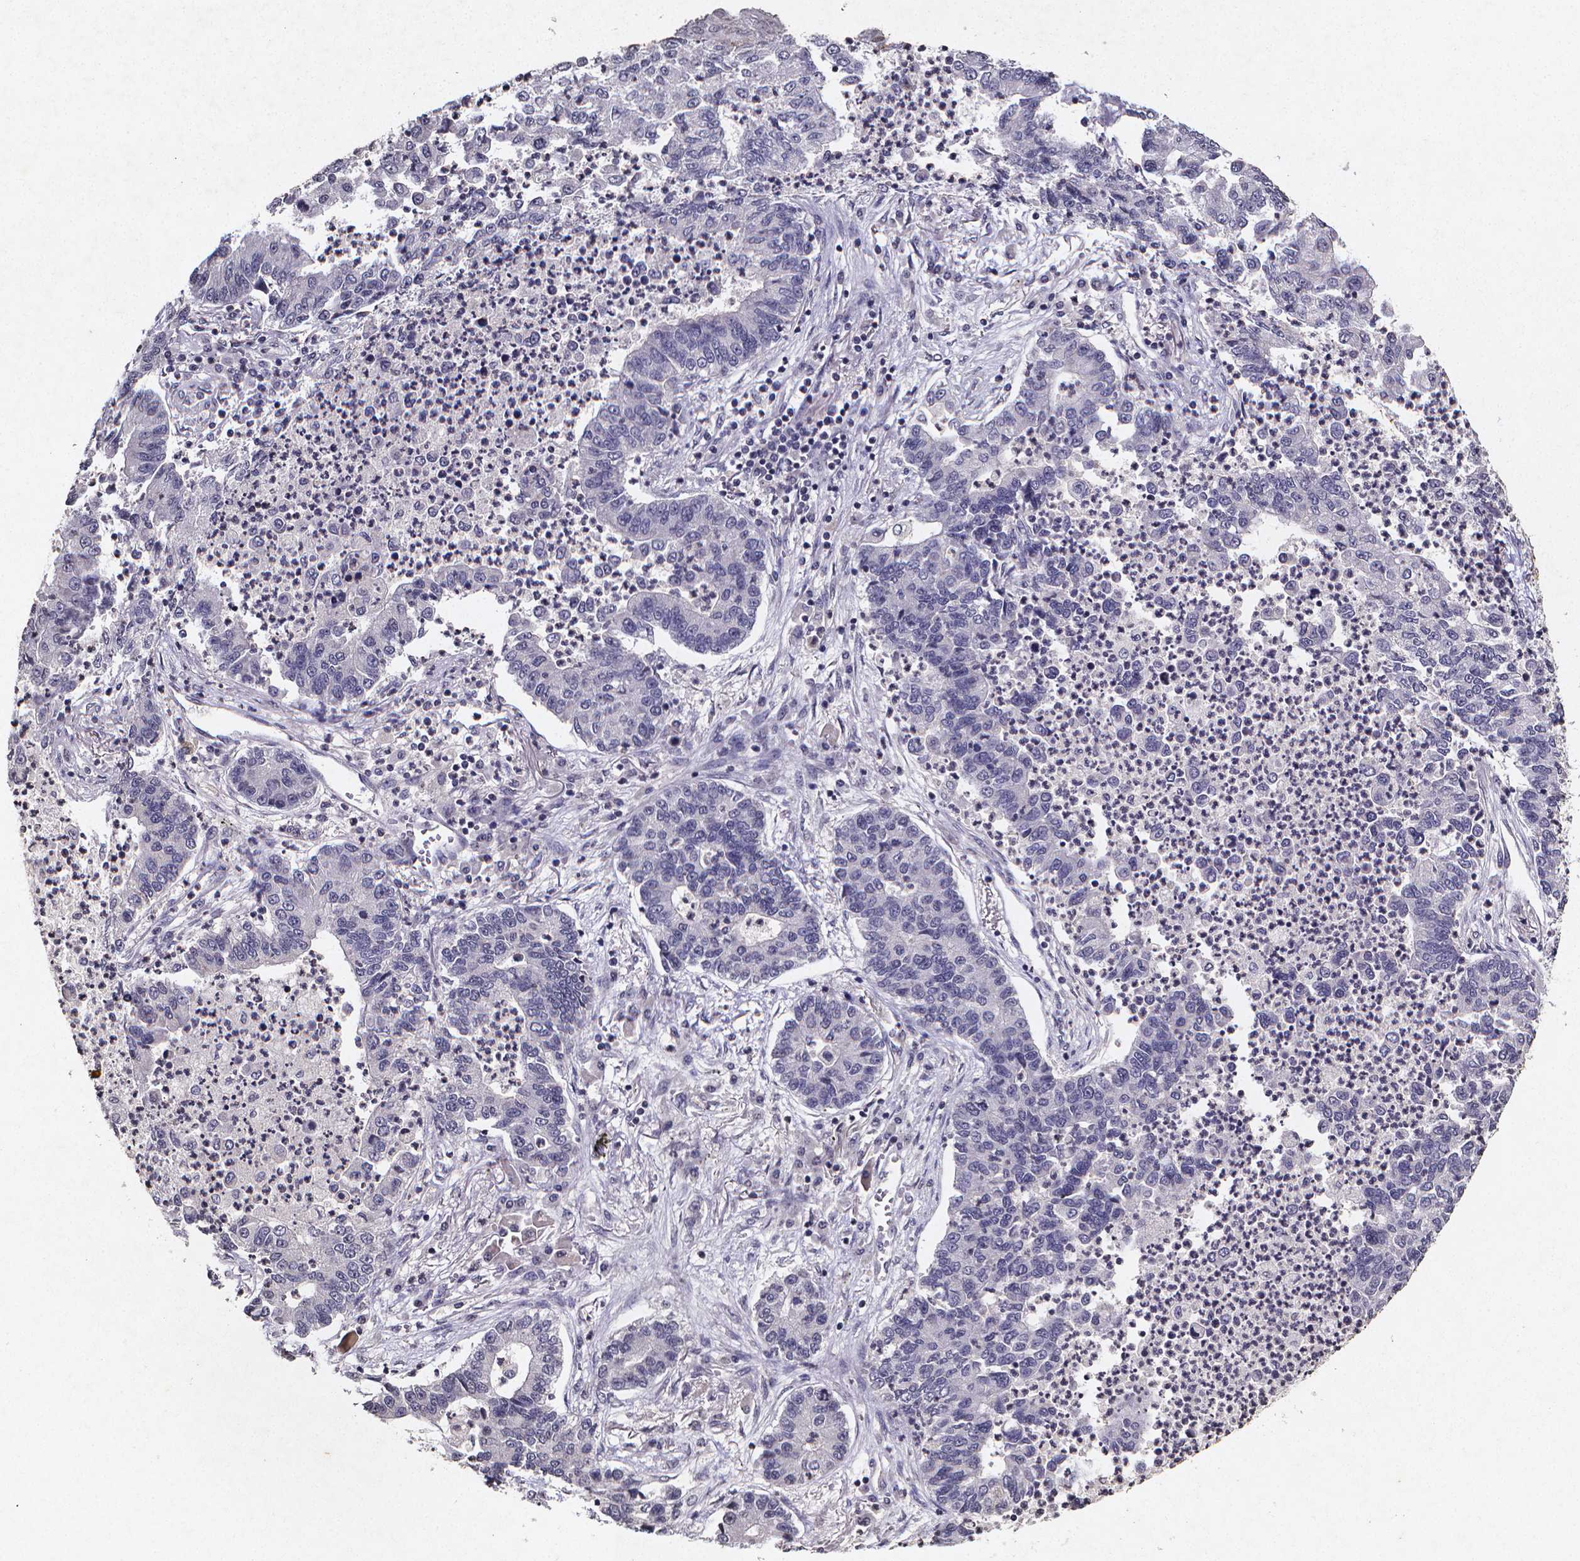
{"staining": {"intensity": "negative", "quantity": "none", "location": "none"}, "tissue": "lung cancer", "cell_type": "Tumor cells", "image_type": "cancer", "snomed": [{"axis": "morphology", "description": "Adenocarcinoma, NOS"}, {"axis": "topography", "description": "Lung"}], "caption": "An immunohistochemistry photomicrograph of adenocarcinoma (lung) is shown. There is no staining in tumor cells of adenocarcinoma (lung). The staining is performed using DAB (3,3'-diaminobenzidine) brown chromogen with nuclei counter-stained in using hematoxylin.", "gene": "TP73", "patient": {"sex": "female", "age": 57}}